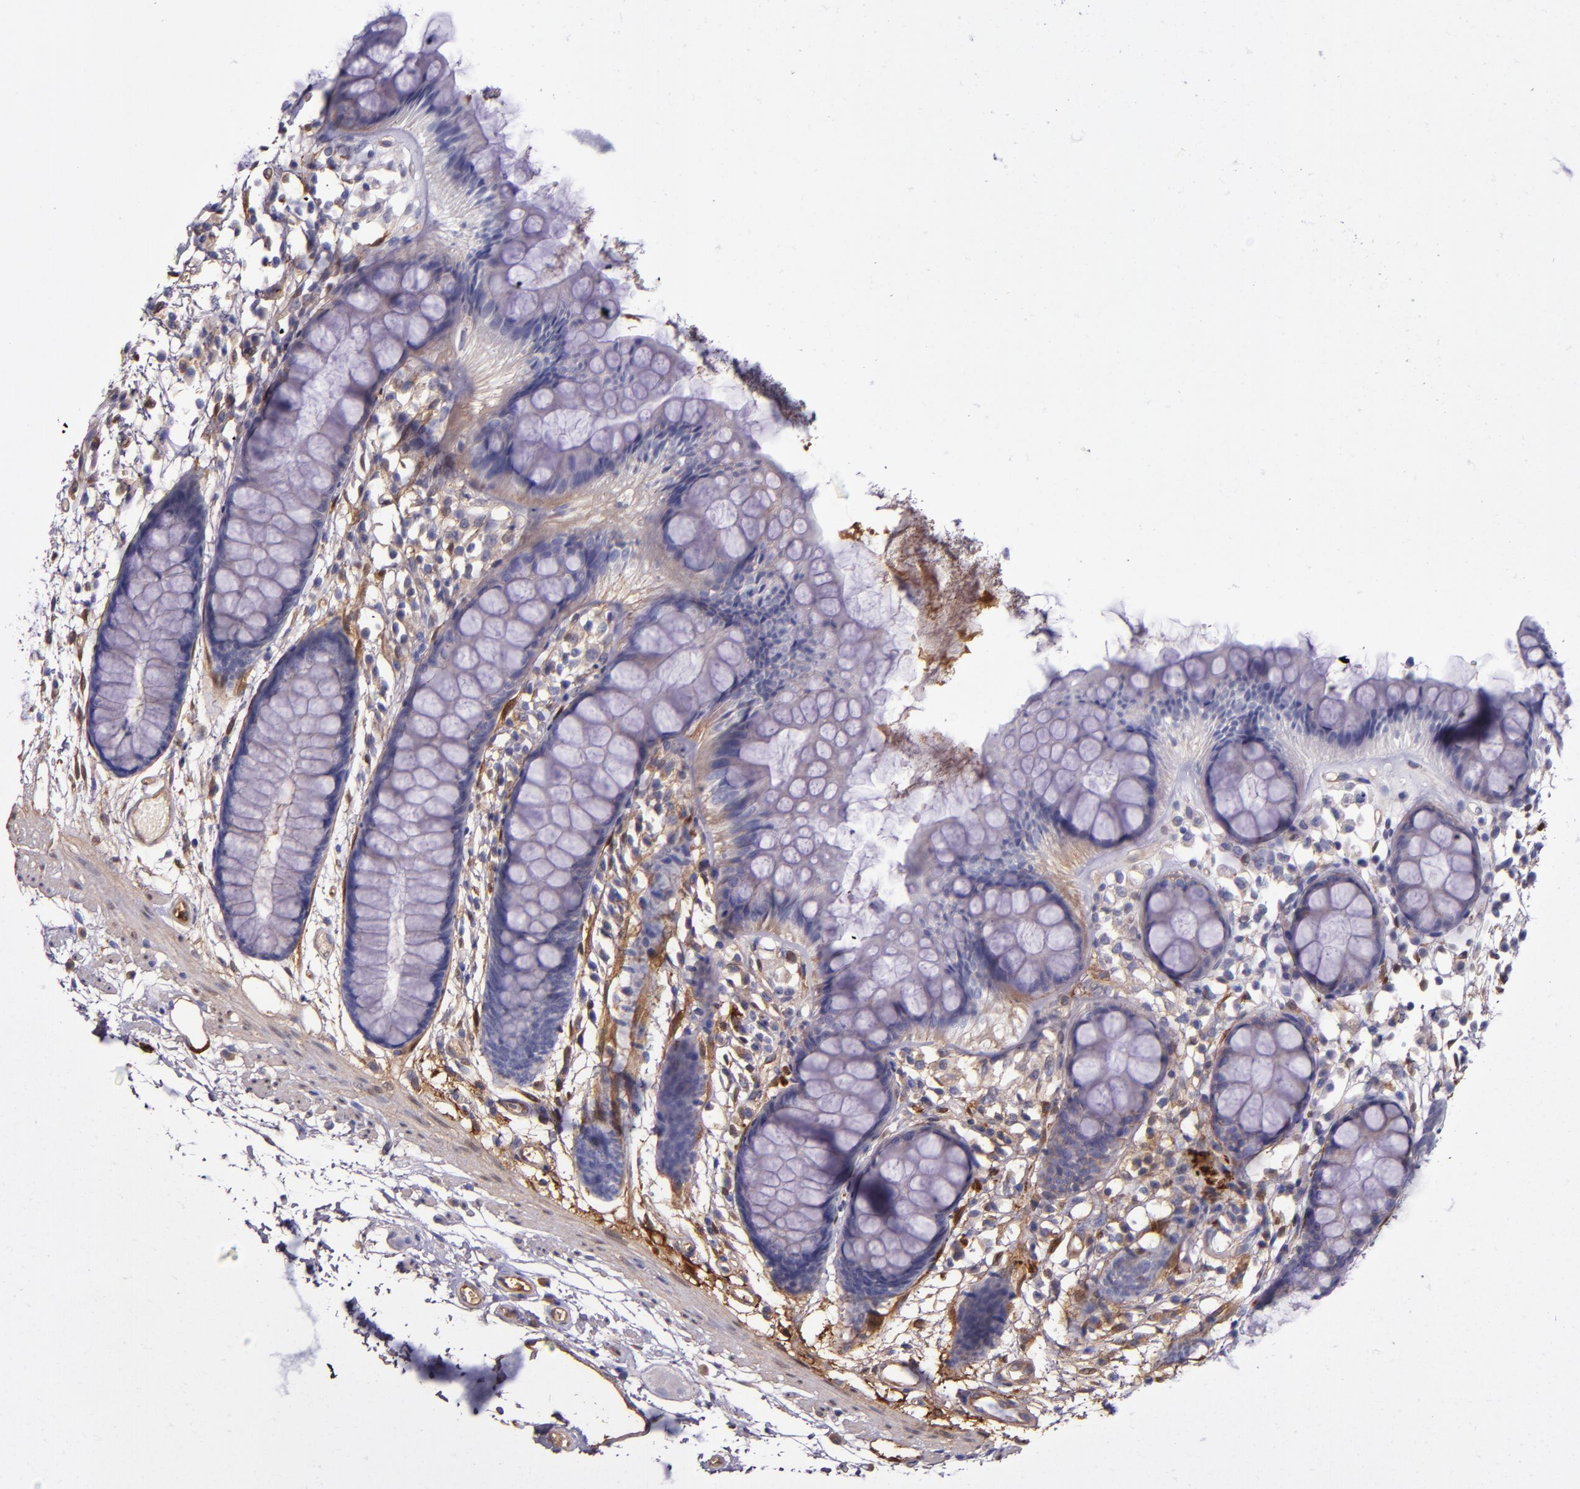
{"staining": {"intensity": "negative", "quantity": "none", "location": "none"}, "tissue": "rectum", "cell_type": "Glandular cells", "image_type": "normal", "snomed": [{"axis": "morphology", "description": "Normal tissue, NOS"}, {"axis": "topography", "description": "Rectum"}], "caption": "Immunohistochemical staining of normal human rectum reveals no significant positivity in glandular cells. (Immunohistochemistry, brightfield microscopy, high magnification).", "gene": "CLEC3B", "patient": {"sex": "female", "age": 66}}